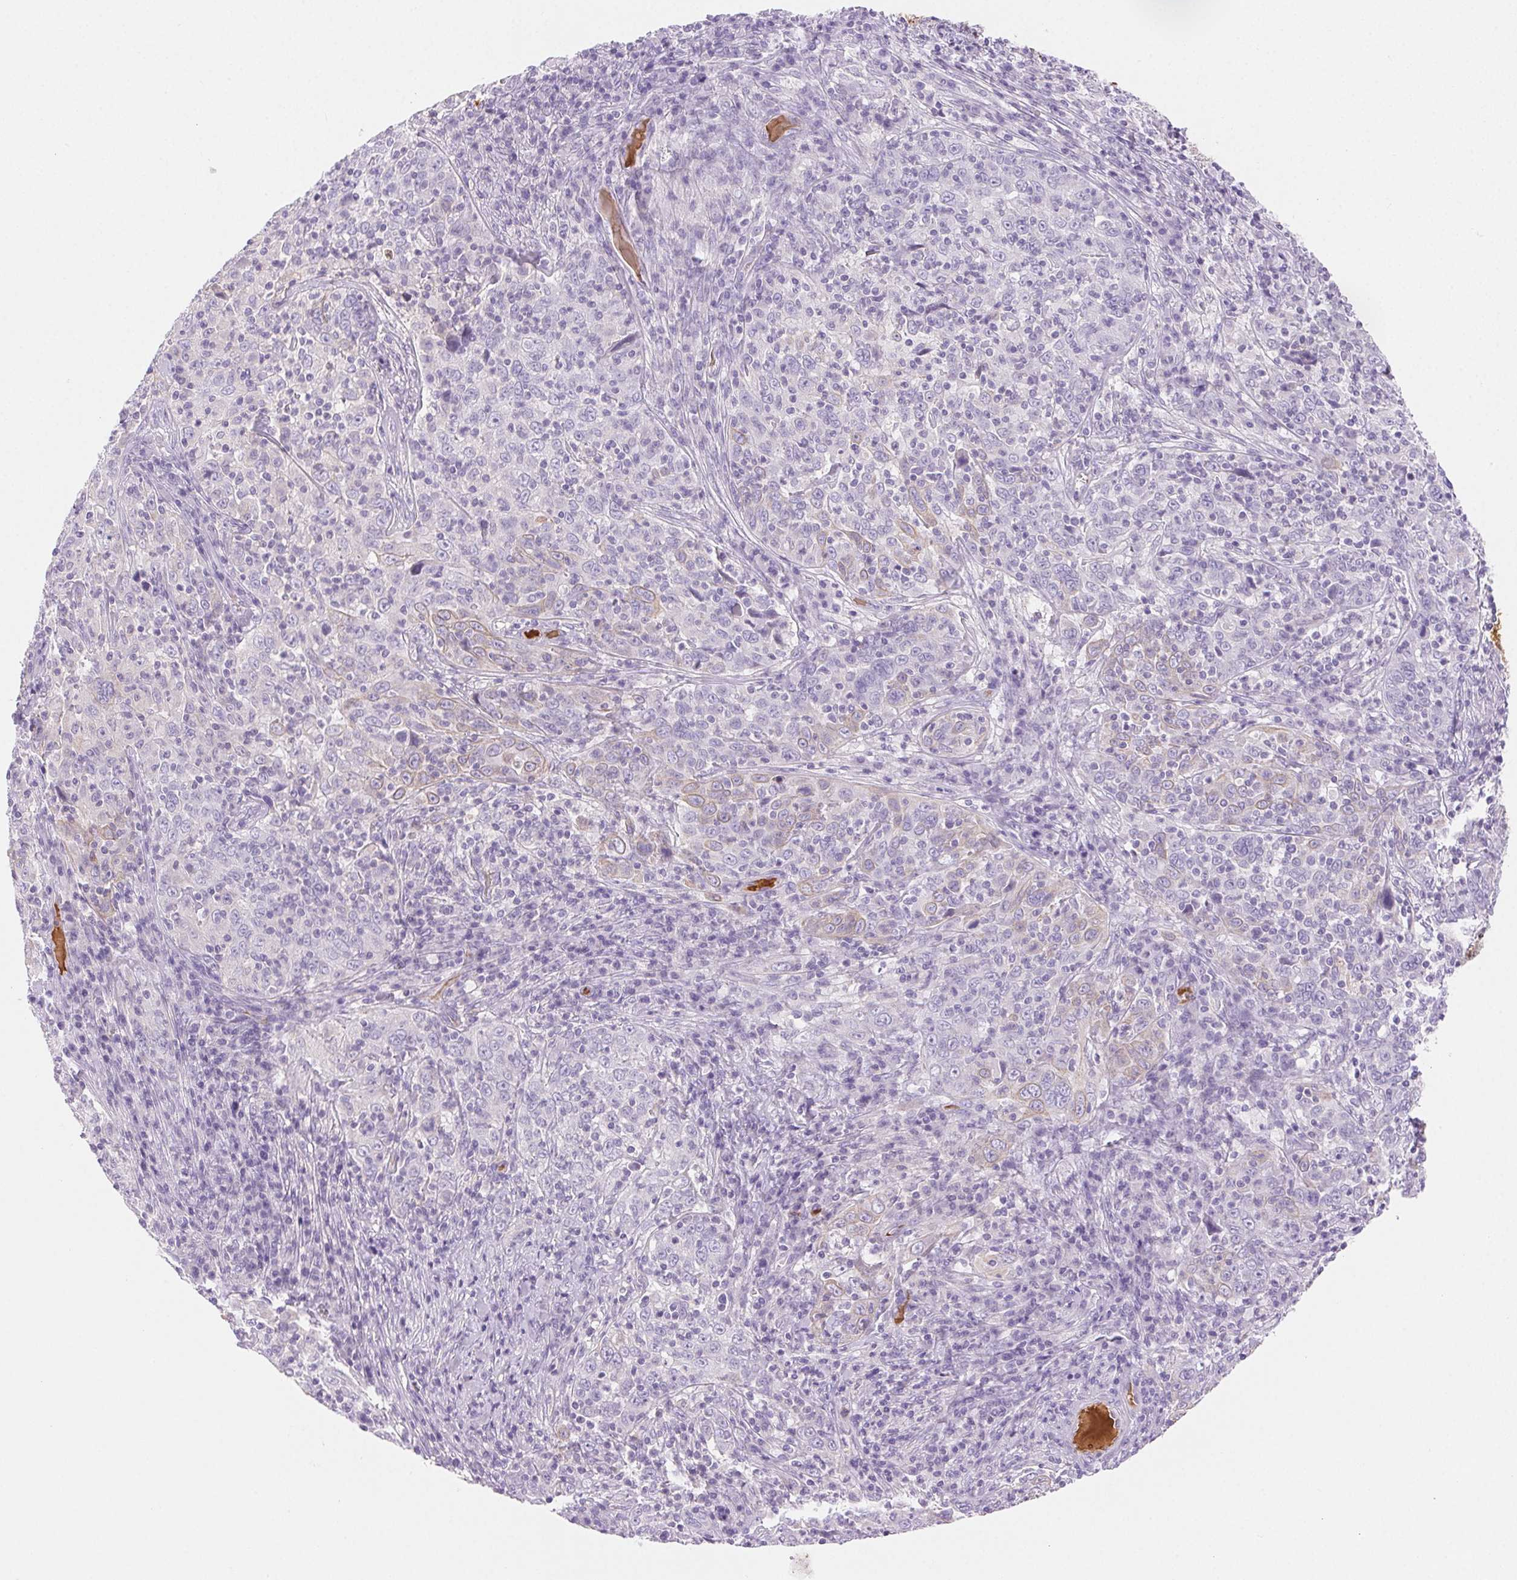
{"staining": {"intensity": "negative", "quantity": "none", "location": "none"}, "tissue": "cervical cancer", "cell_type": "Tumor cells", "image_type": "cancer", "snomed": [{"axis": "morphology", "description": "Squamous cell carcinoma, NOS"}, {"axis": "topography", "description": "Cervix"}], "caption": "Tumor cells show no significant positivity in cervical cancer.", "gene": "FGA", "patient": {"sex": "female", "age": 46}}